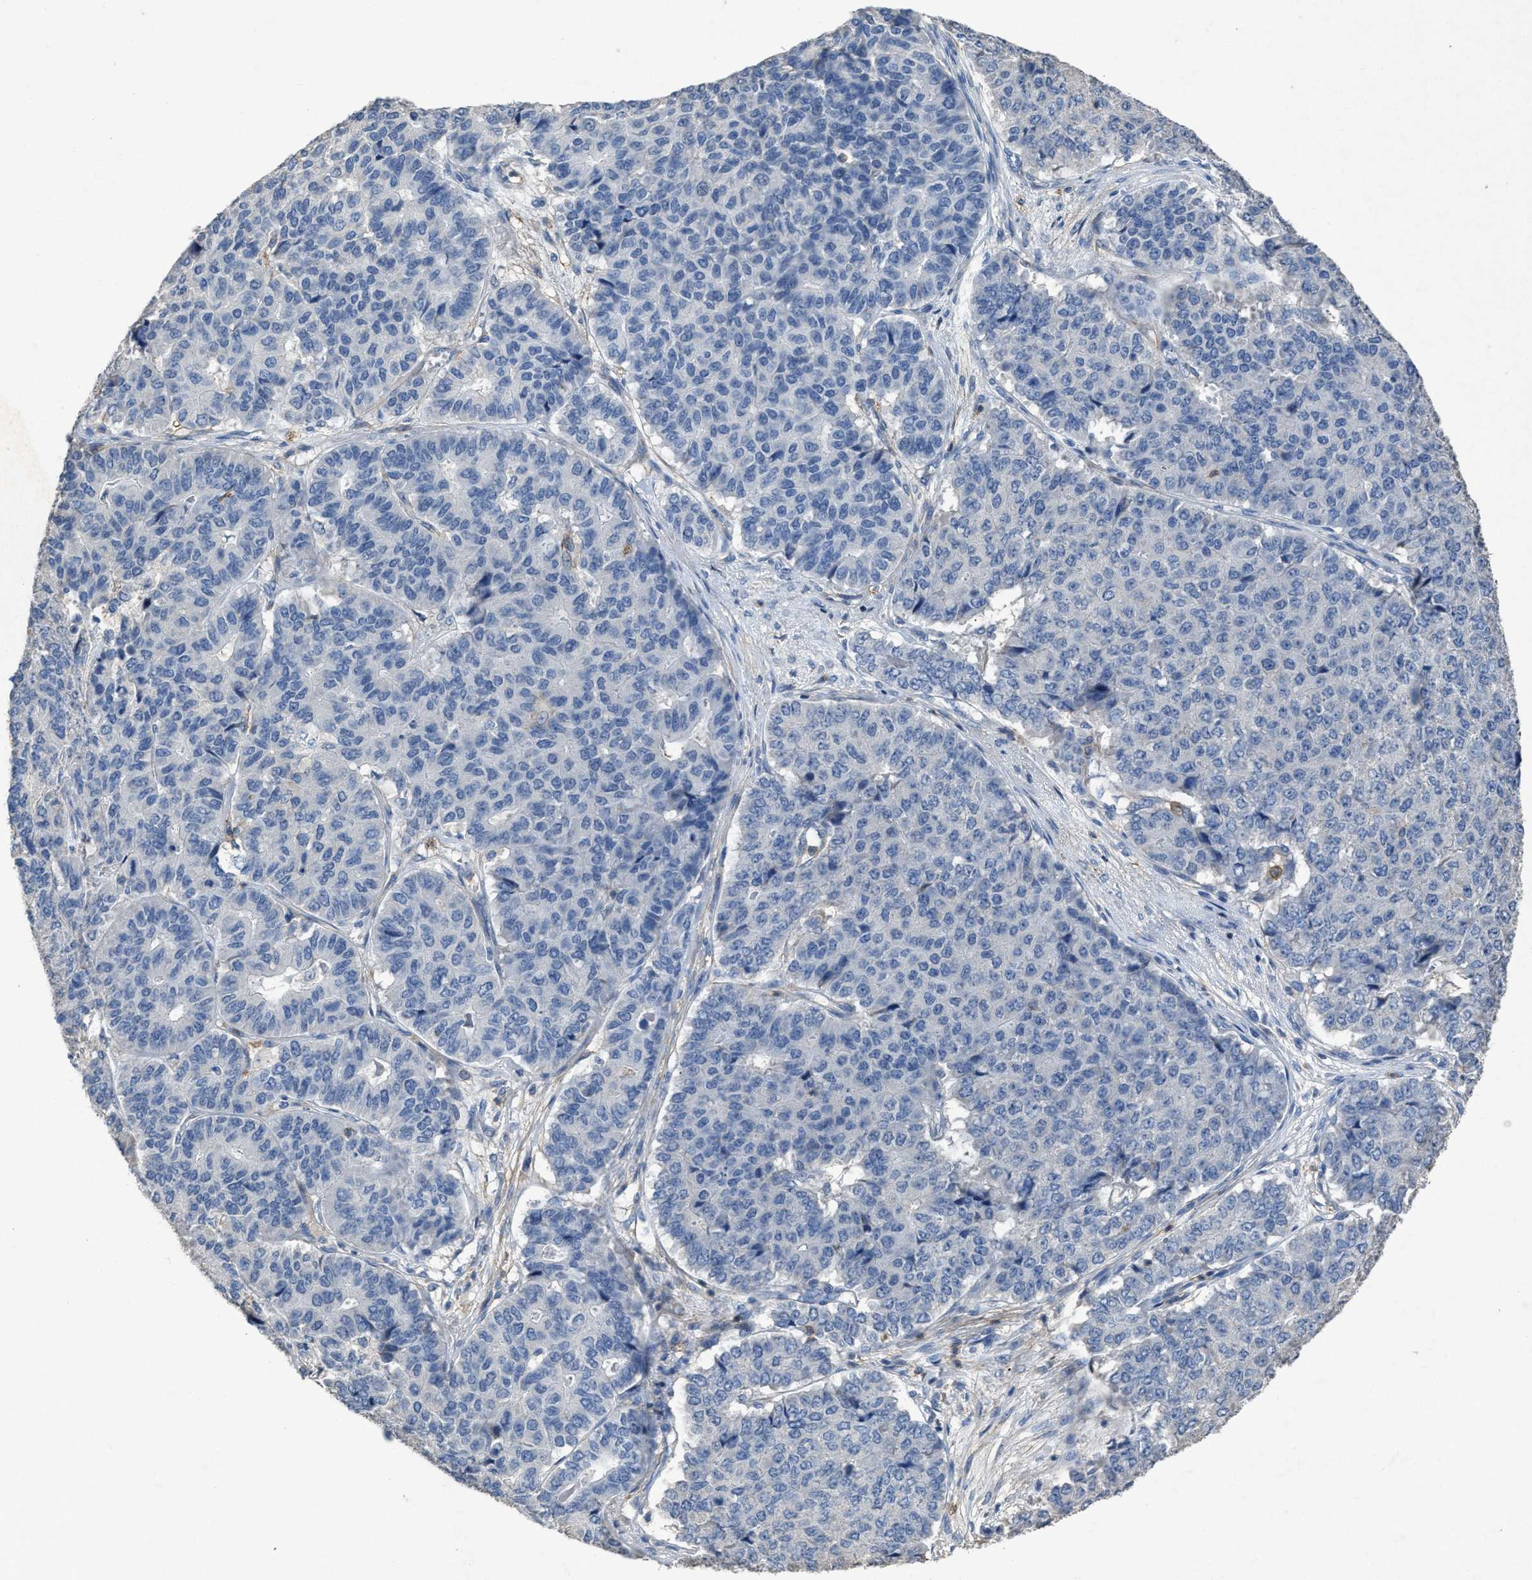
{"staining": {"intensity": "negative", "quantity": "none", "location": "none"}, "tissue": "pancreatic cancer", "cell_type": "Tumor cells", "image_type": "cancer", "snomed": [{"axis": "morphology", "description": "Adenocarcinoma, NOS"}, {"axis": "topography", "description": "Pancreas"}], "caption": "Immunohistochemistry image of neoplastic tissue: human adenocarcinoma (pancreatic) stained with DAB (3,3'-diaminobenzidine) demonstrates no significant protein staining in tumor cells. (DAB immunohistochemistry (IHC) with hematoxylin counter stain).", "gene": "OR51E1", "patient": {"sex": "male", "age": 50}}